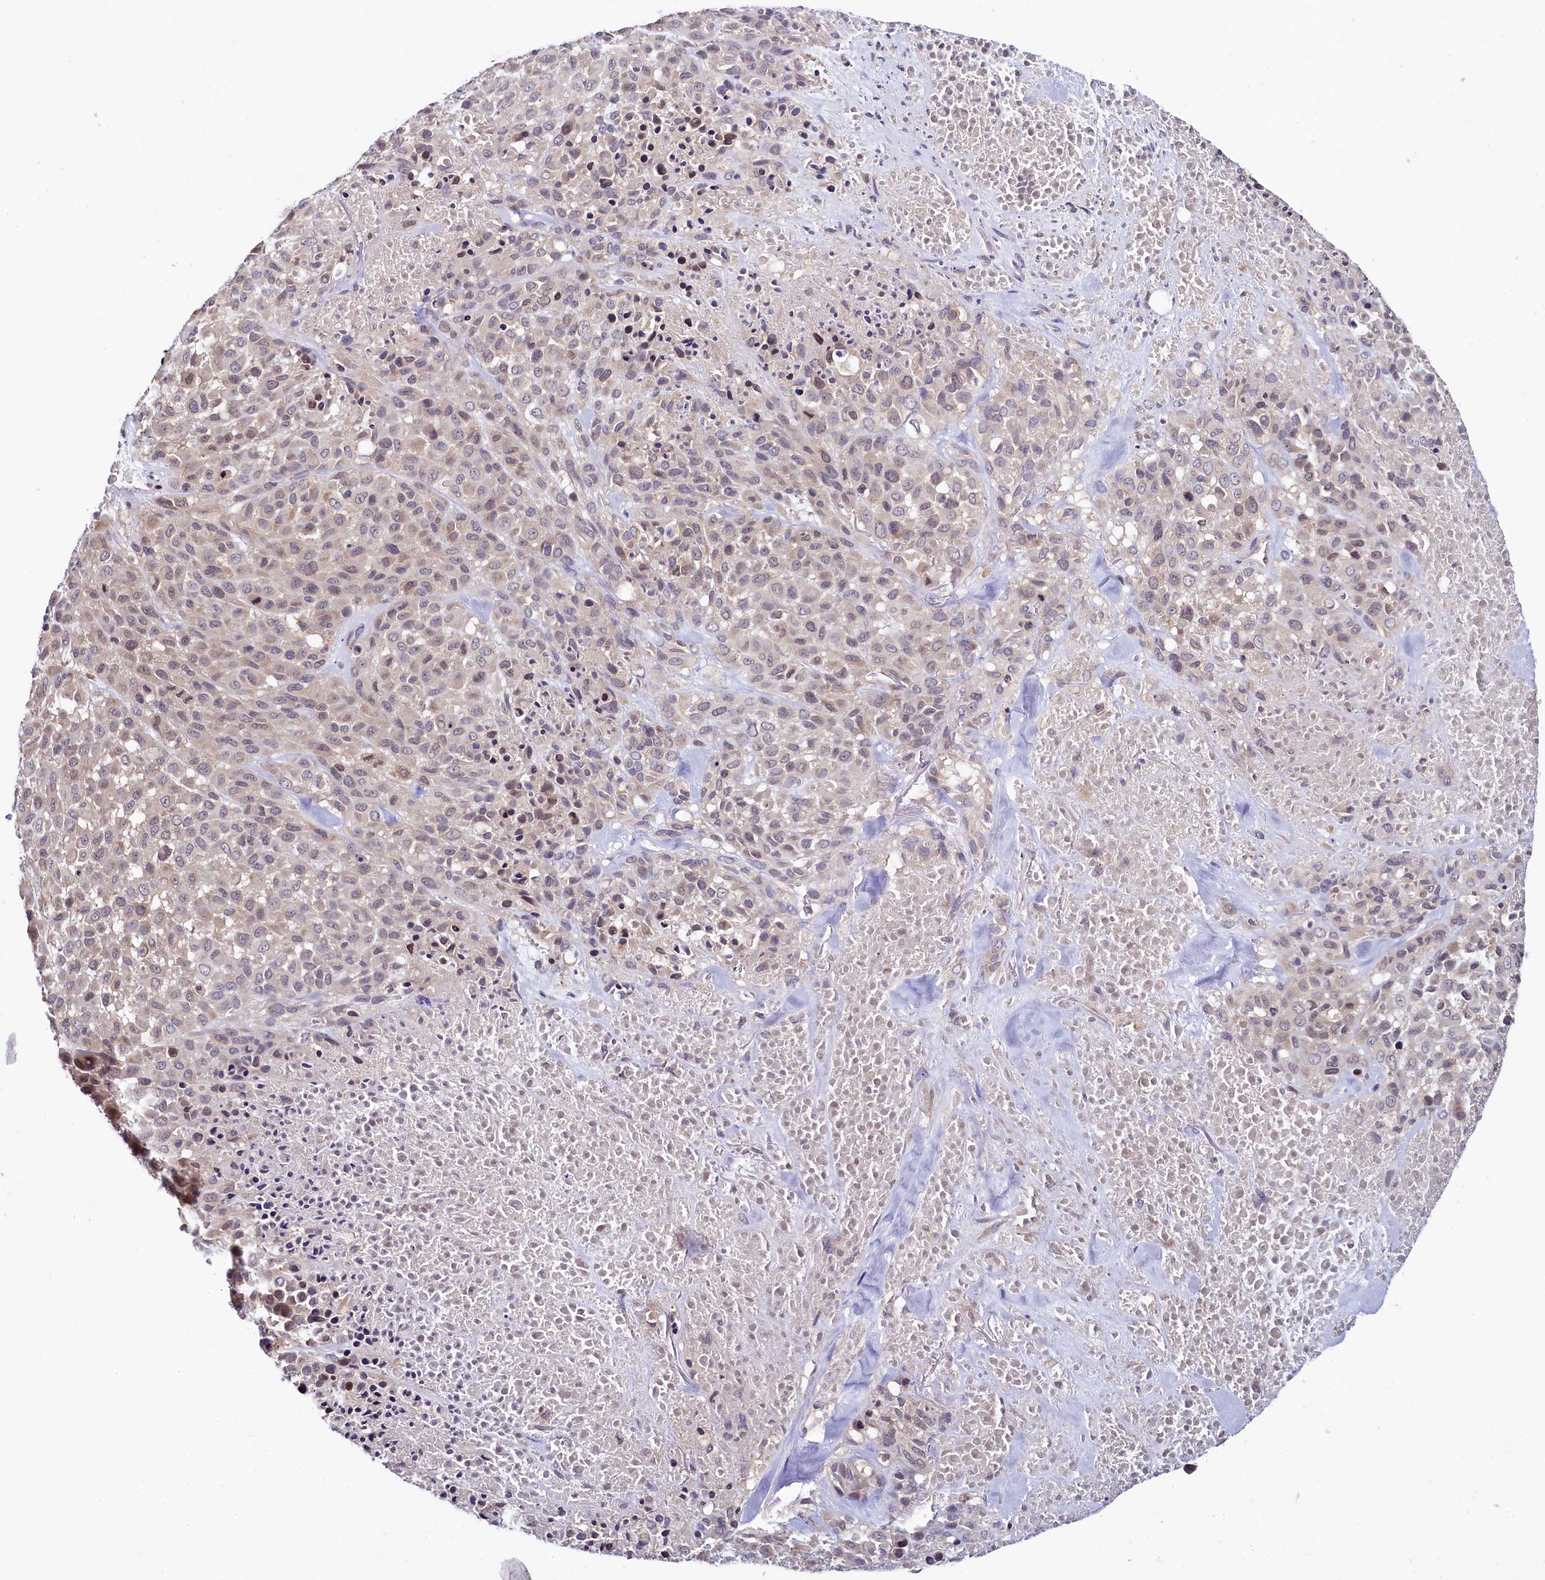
{"staining": {"intensity": "weak", "quantity": "<25%", "location": "cytoplasmic/membranous"}, "tissue": "melanoma", "cell_type": "Tumor cells", "image_type": "cancer", "snomed": [{"axis": "morphology", "description": "Malignant melanoma, Metastatic site"}, {"axis": "topography", "description": "Skin"}], "caption": "A high-resolution photomicrograph shows immunohistochemistry (IHC) staining of malignant melanoma (metastatic site), which shows no significant positivity in tumor cells.", "gene": "SPINK9", "patient": {"sex": "female", "age": 81}}